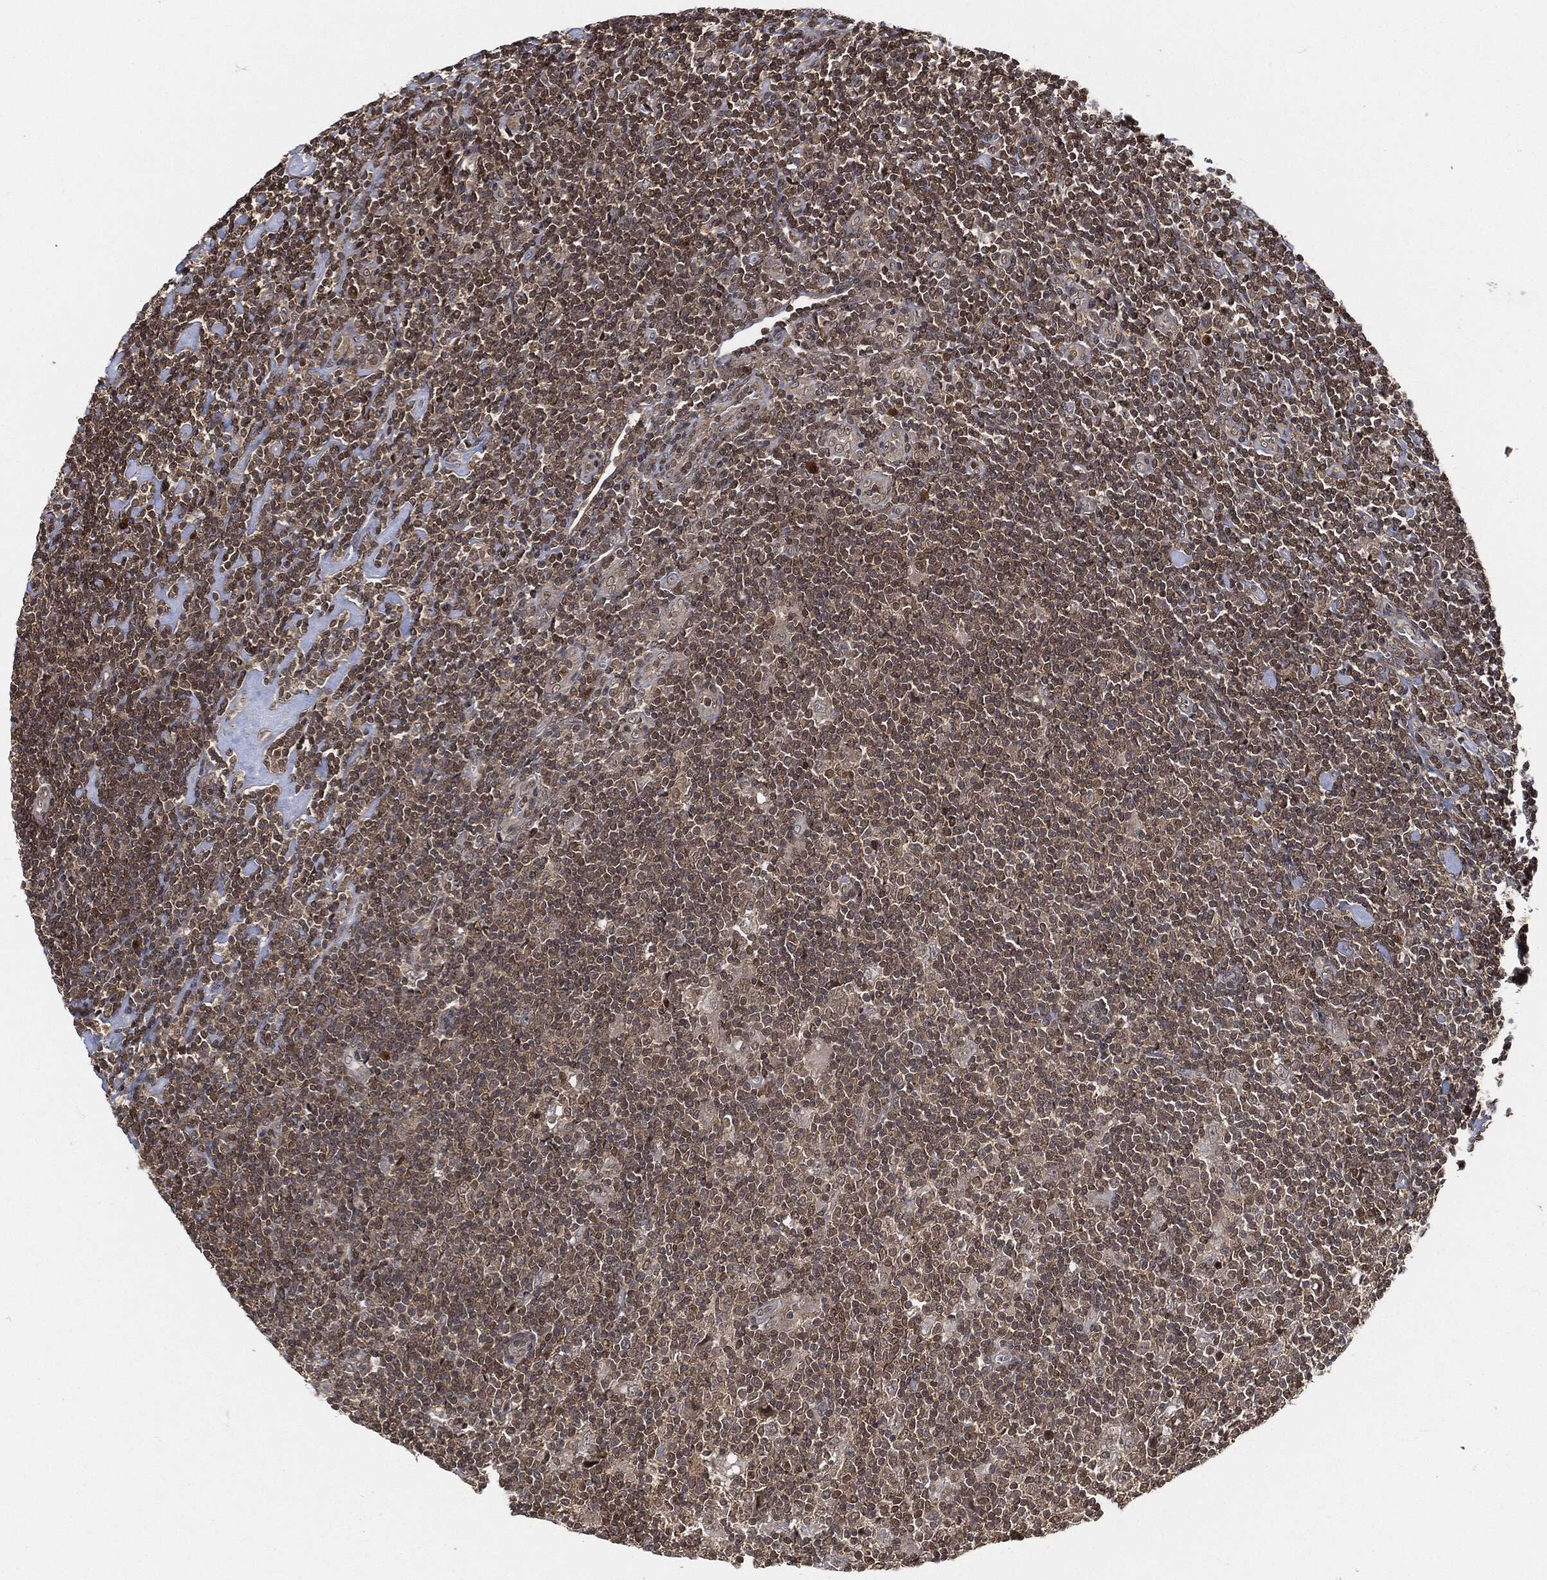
{"staining": {"intensity": "negative", "quantity": "none", "location": "none"}, "tissue": "lymphoma", "cell_type": "Tumor cells", "image_type": "cancer", "snomed": [{"axis": "morphology", "description": "Hodgkin's disease, NOS"}, {"axis": "topography", "description": "Lymph node"}], "caption": "Hodgkin's disease stained for a protein using IHC displays no positivity tumor cells.", "gene": "CUTA", "patient": {"sex": "male", "age": 40}}